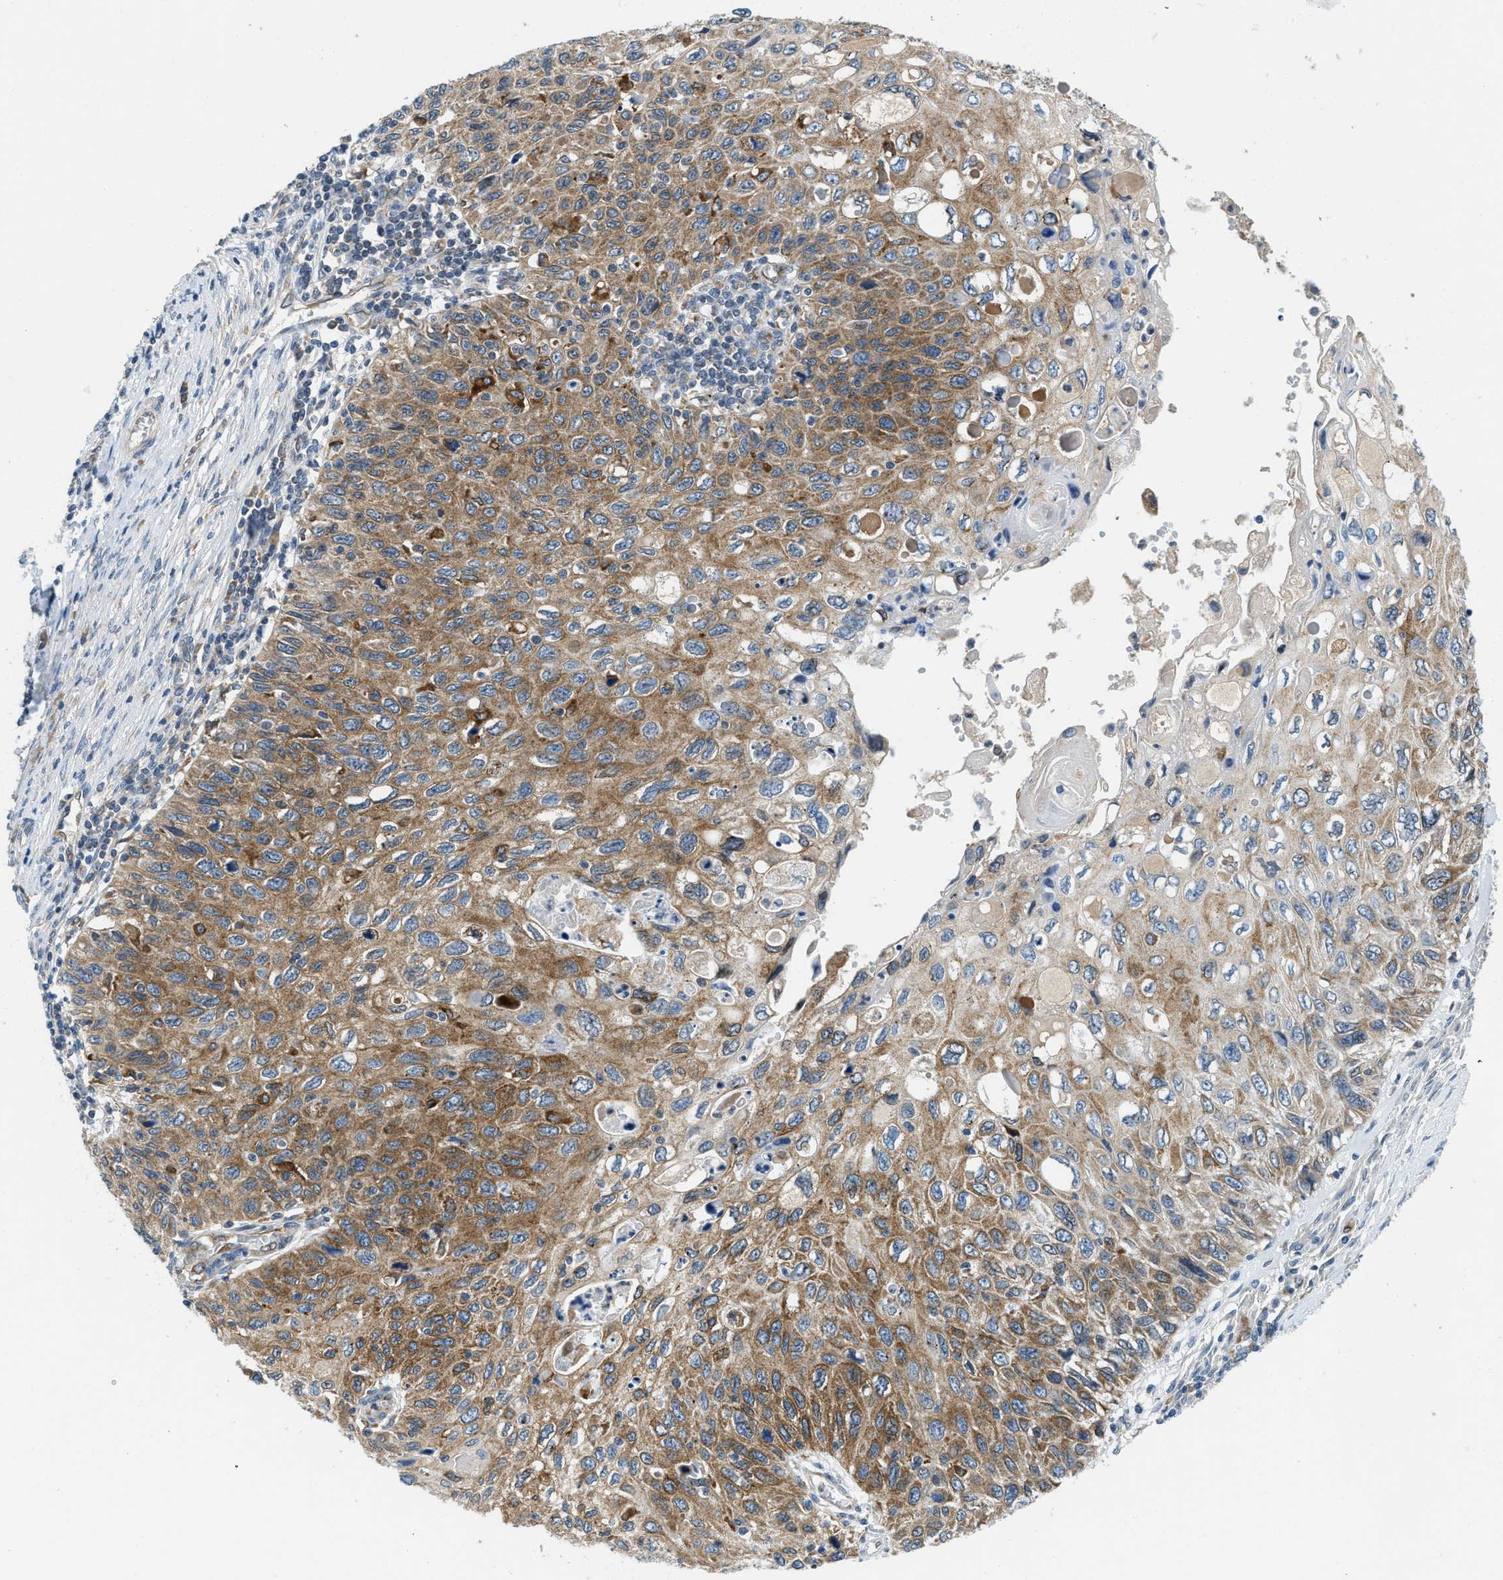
{"staining": {"intensity": "moderate", "quantity": ">75%", "location": "cytoplasmic/membranous"}, "tissue": "cervical cancer", "cell_type": "Tumor cells", "image_type": "cancer", "snomed": [{"axis": "morphology", "description": "Squamous cell carcinoma, NOS"}, {"axis": "topography", "description": "Cervix"}], "caption": "An IHC micrograph of tumor tissue is shown. Protein staining in brown shows moderate cytoplasmic/membranous positivity in cervical squamous cell carcinoma within tumor cells. (DAB IHC with brightfield microscopy, high magnification).", "gene": "BCAP31", "patient": {"sex": "female", "age": 70}}